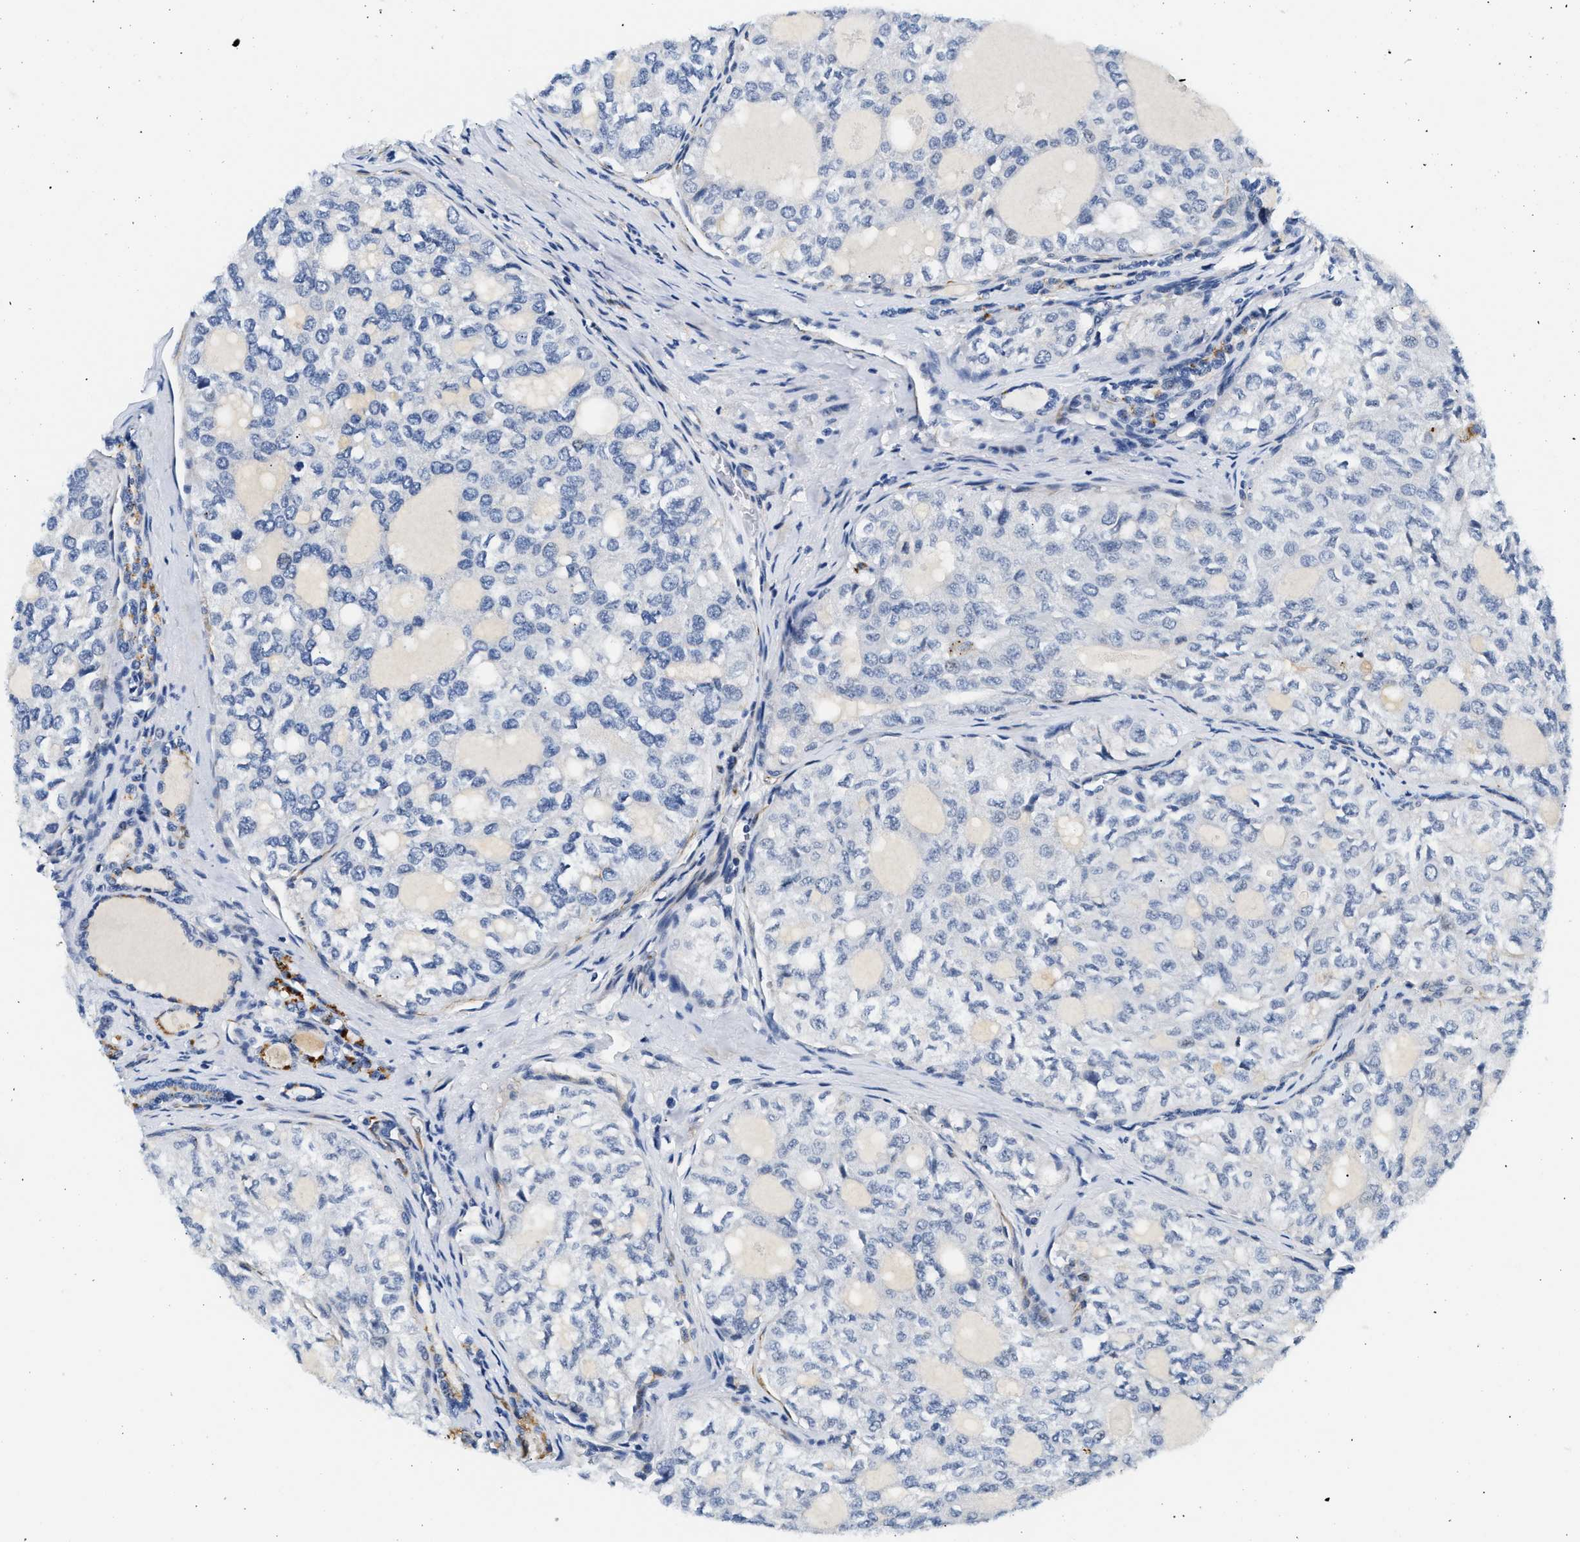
{"staining": {"intensity": "negative", "quantity": "none", "location": "none"}, "tissue": "thyroid cancer", "cell_type": "Tumor cells", "image_type": "cancer", "snomed": [{"axis": "morphology", "description": "Follicular adenoma carcinoma, NOS"}, {"axis": "topography", "description": "Thyroid gland"}], "caption": "The histopathology image shows no staining of tumor cells in thyroid follicular adenoma carcinoma.", "gene": "MED22", "patient": {"sex": "male", "age": 75}}